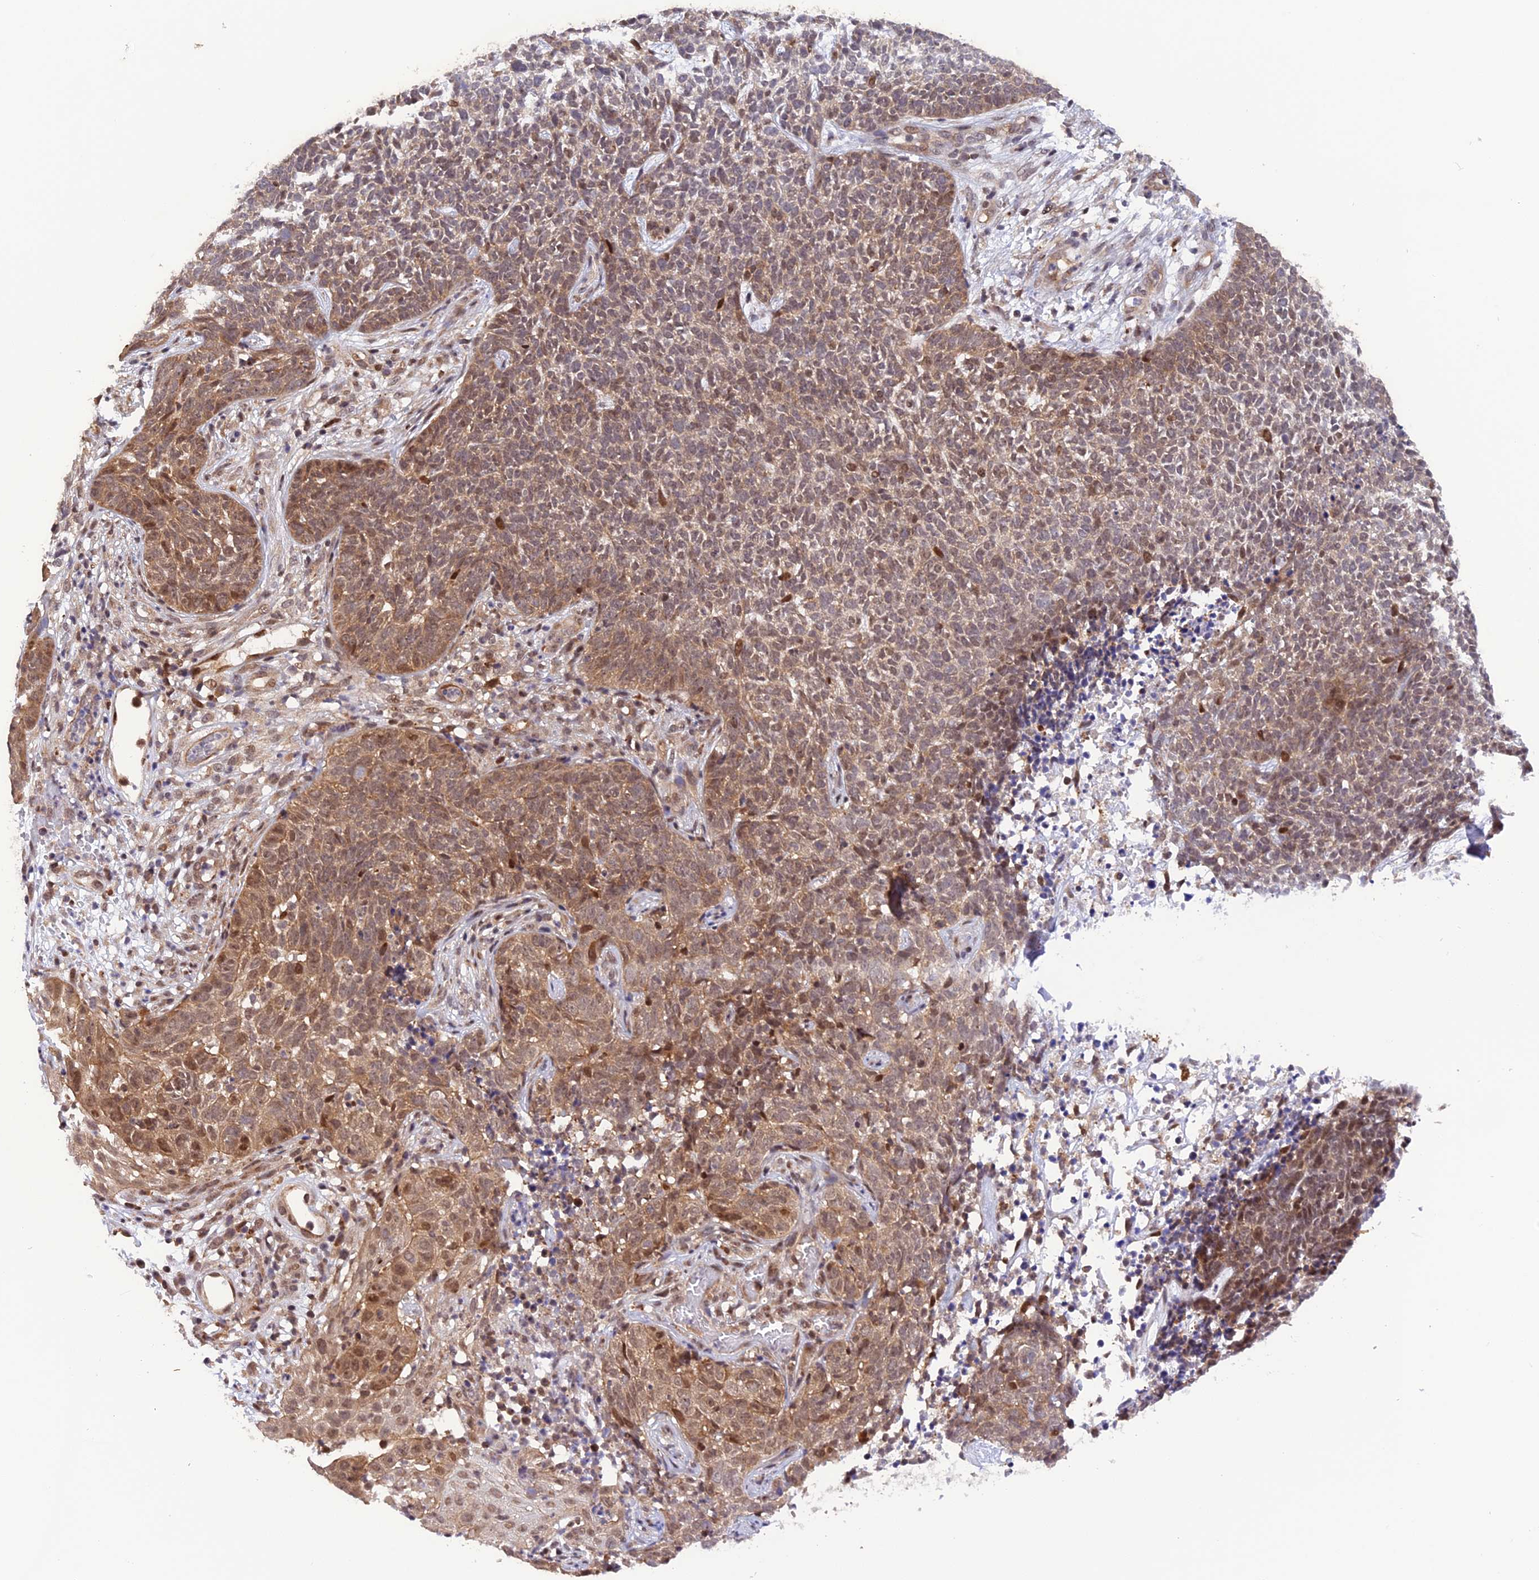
{"staining": {"intensity": "moderate", "quantity": ">75%", "location": "cytoplasmic/membranous,nuclear"}, "tissue": "skin cancer", "cell_type": "Tumor cells", "image_type": "cancer", "snomed": [{"axis": "morphology", "description": "Basal cell carcinoma"}, {"axis": "topography", "description": "Skin"}], "caption": "Immunohistochemistry (IHC) (DAB (3,3'-diaminobenzidine)) staining of human skin basal cell carcinoma shows moderate cytoplasmic/membranous and nuclear protein staining in about >75% of tumor cells.", "gene": "SAMD4A", "patient": {"sex": "female", "age": 84}}